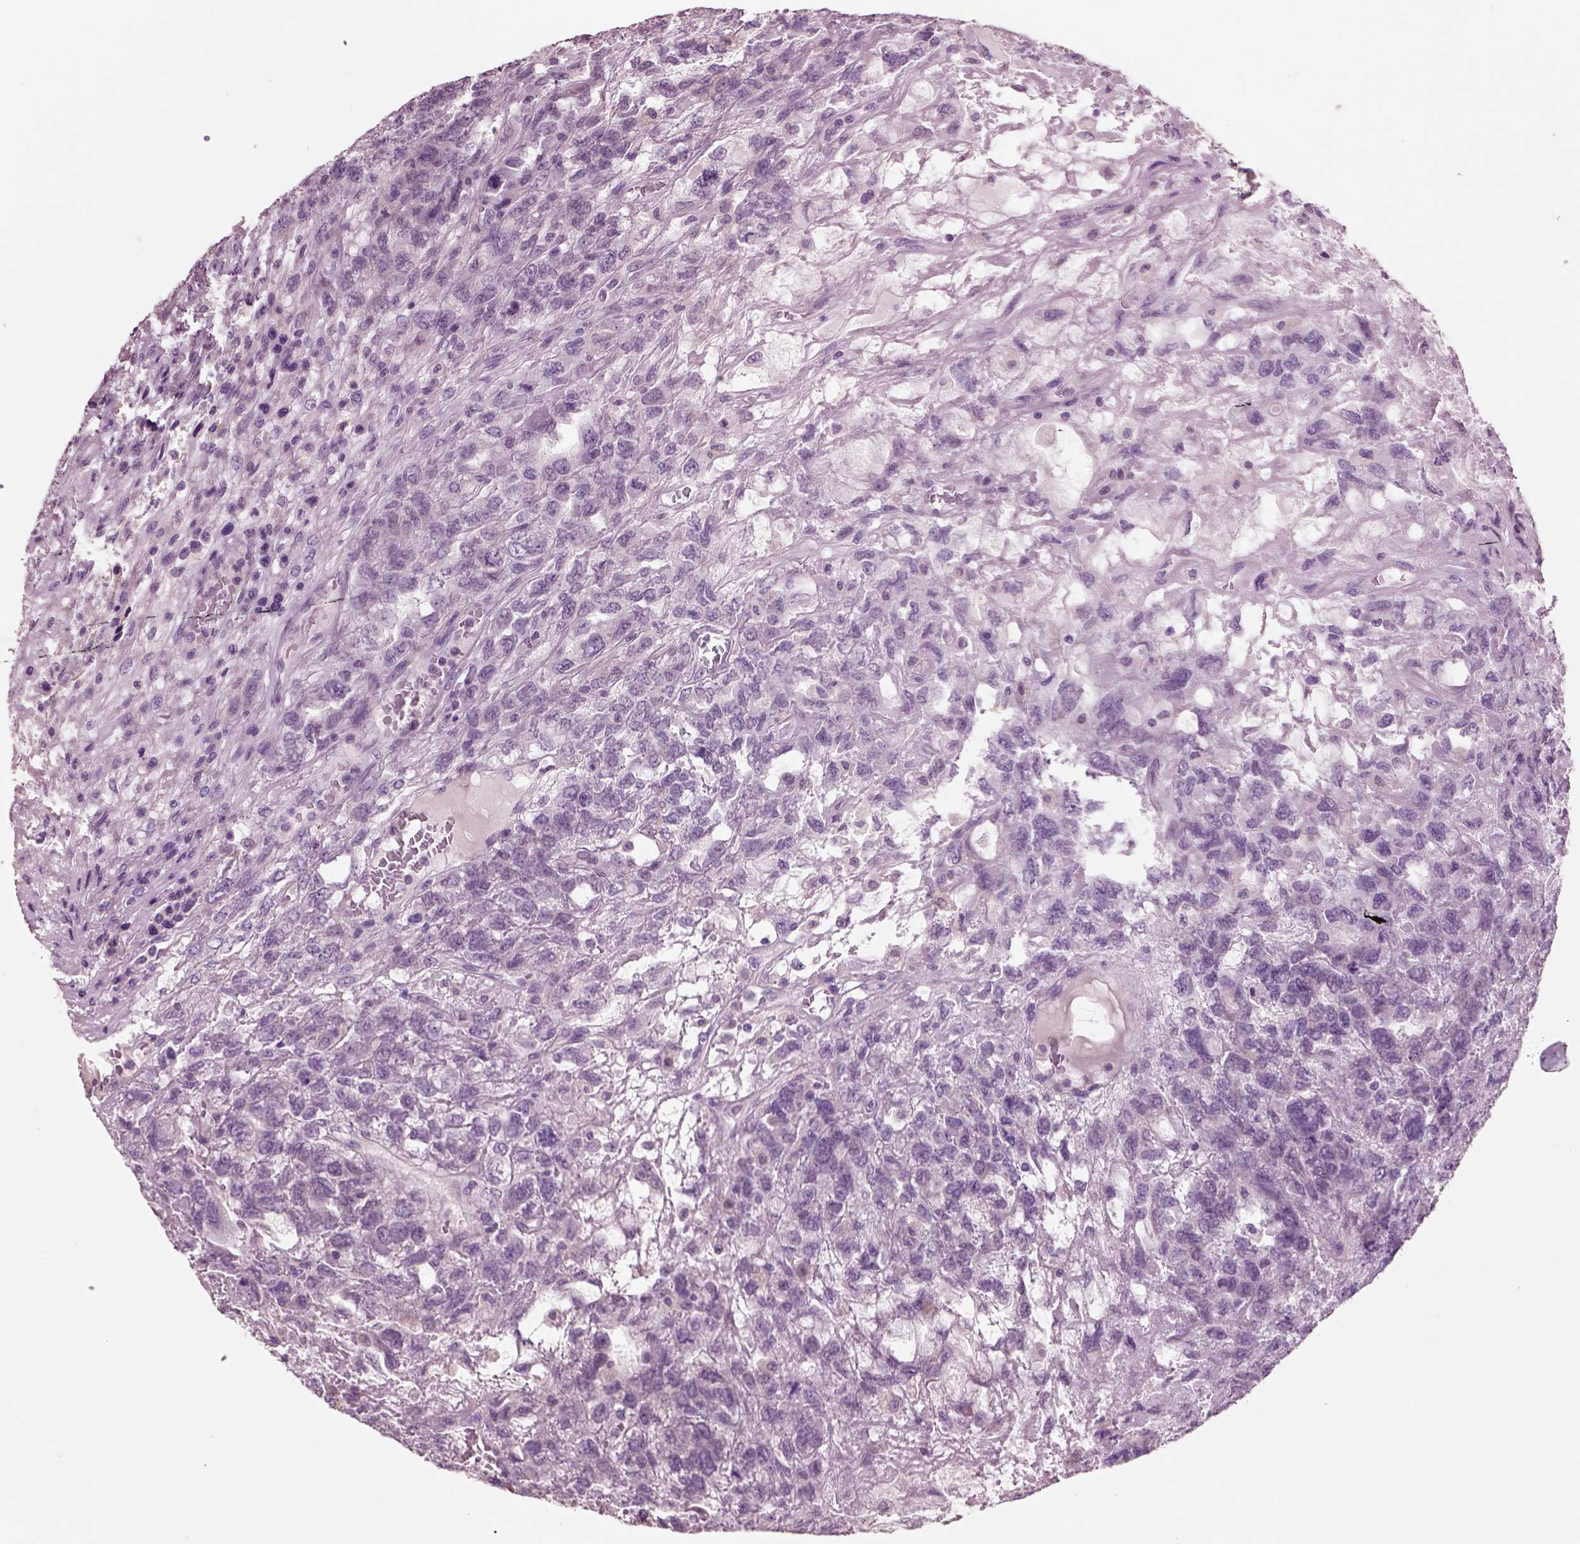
{"staining": {"intensity": "negative", "quantity": "none", "location": "none"}, "tissue": "testis cancer", "cell_type": "Tumor cells", "image_type": "cancer", "snomed": [{"axis": "morphology", "description": "Seminoma, NOS"}, {"axis": "topography", "description": "Testis"}], "caption": "This is a micrograph of IHC staining of testis seminoma, which shows no expression in tumor cells. The staining is performed using DAB brown chromogen with nuclei counter-stained in using hematoxylin.", "gene": "CHGB", "patient": {"sex": "male", "age": 52}}